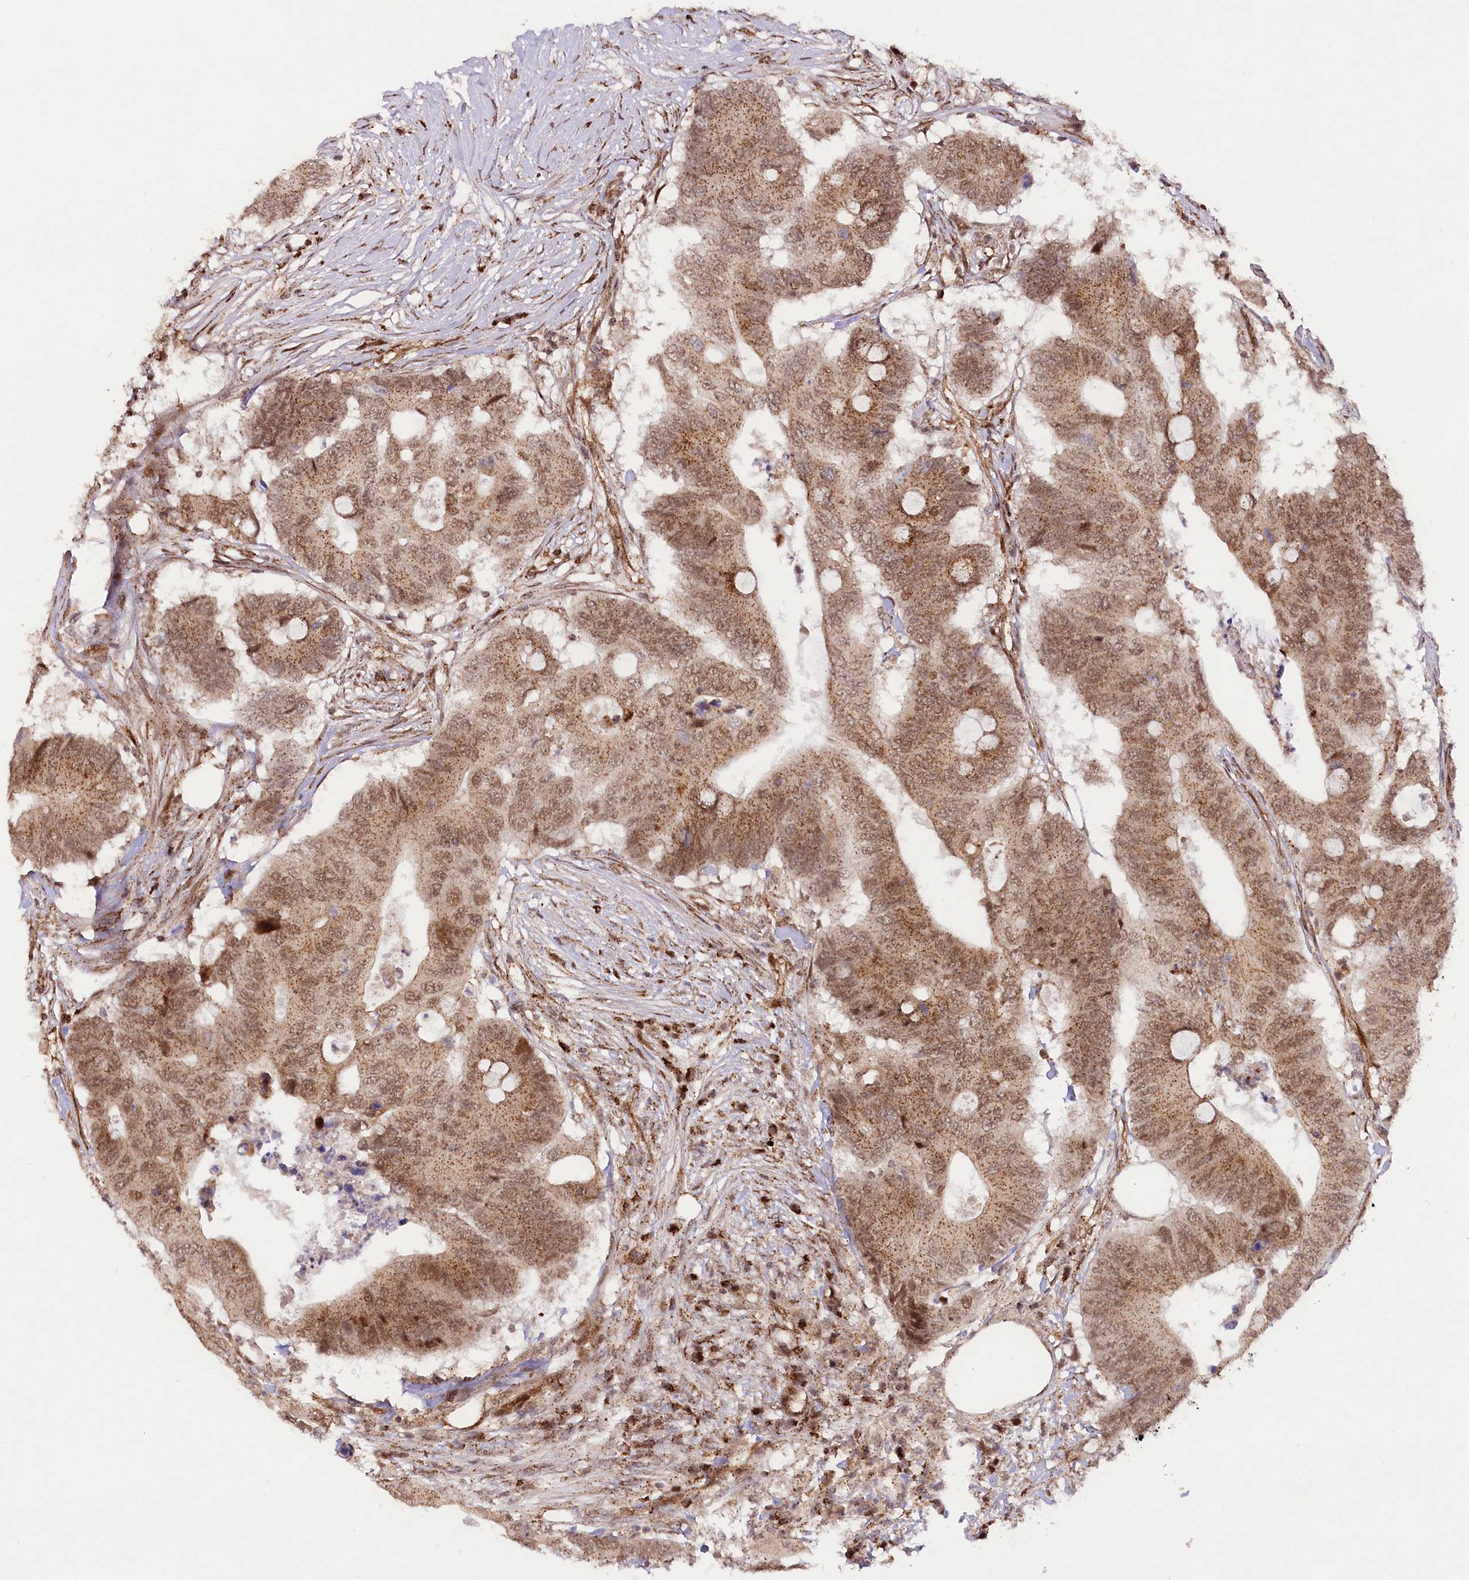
{"staining": {"intensity": "moderate", "quantity": ">75%", "location": "cytoplasmic/membranous,nuclear"}, "tissue": "colorectal cancer", "cell_type": "Tumor cells", "image_type": "cancer", "snomed": [{"axis": "morphology", "description": "Adenocarcinoma, NOS"}, {"axis": "topography", "description": "Colon"}], "caption": "Colorectal cancer stained with a protein marker exhibits moderate staining in tumor cells.", "gene": "COPG1", "patient": {"sex": "male", "age": 71}}